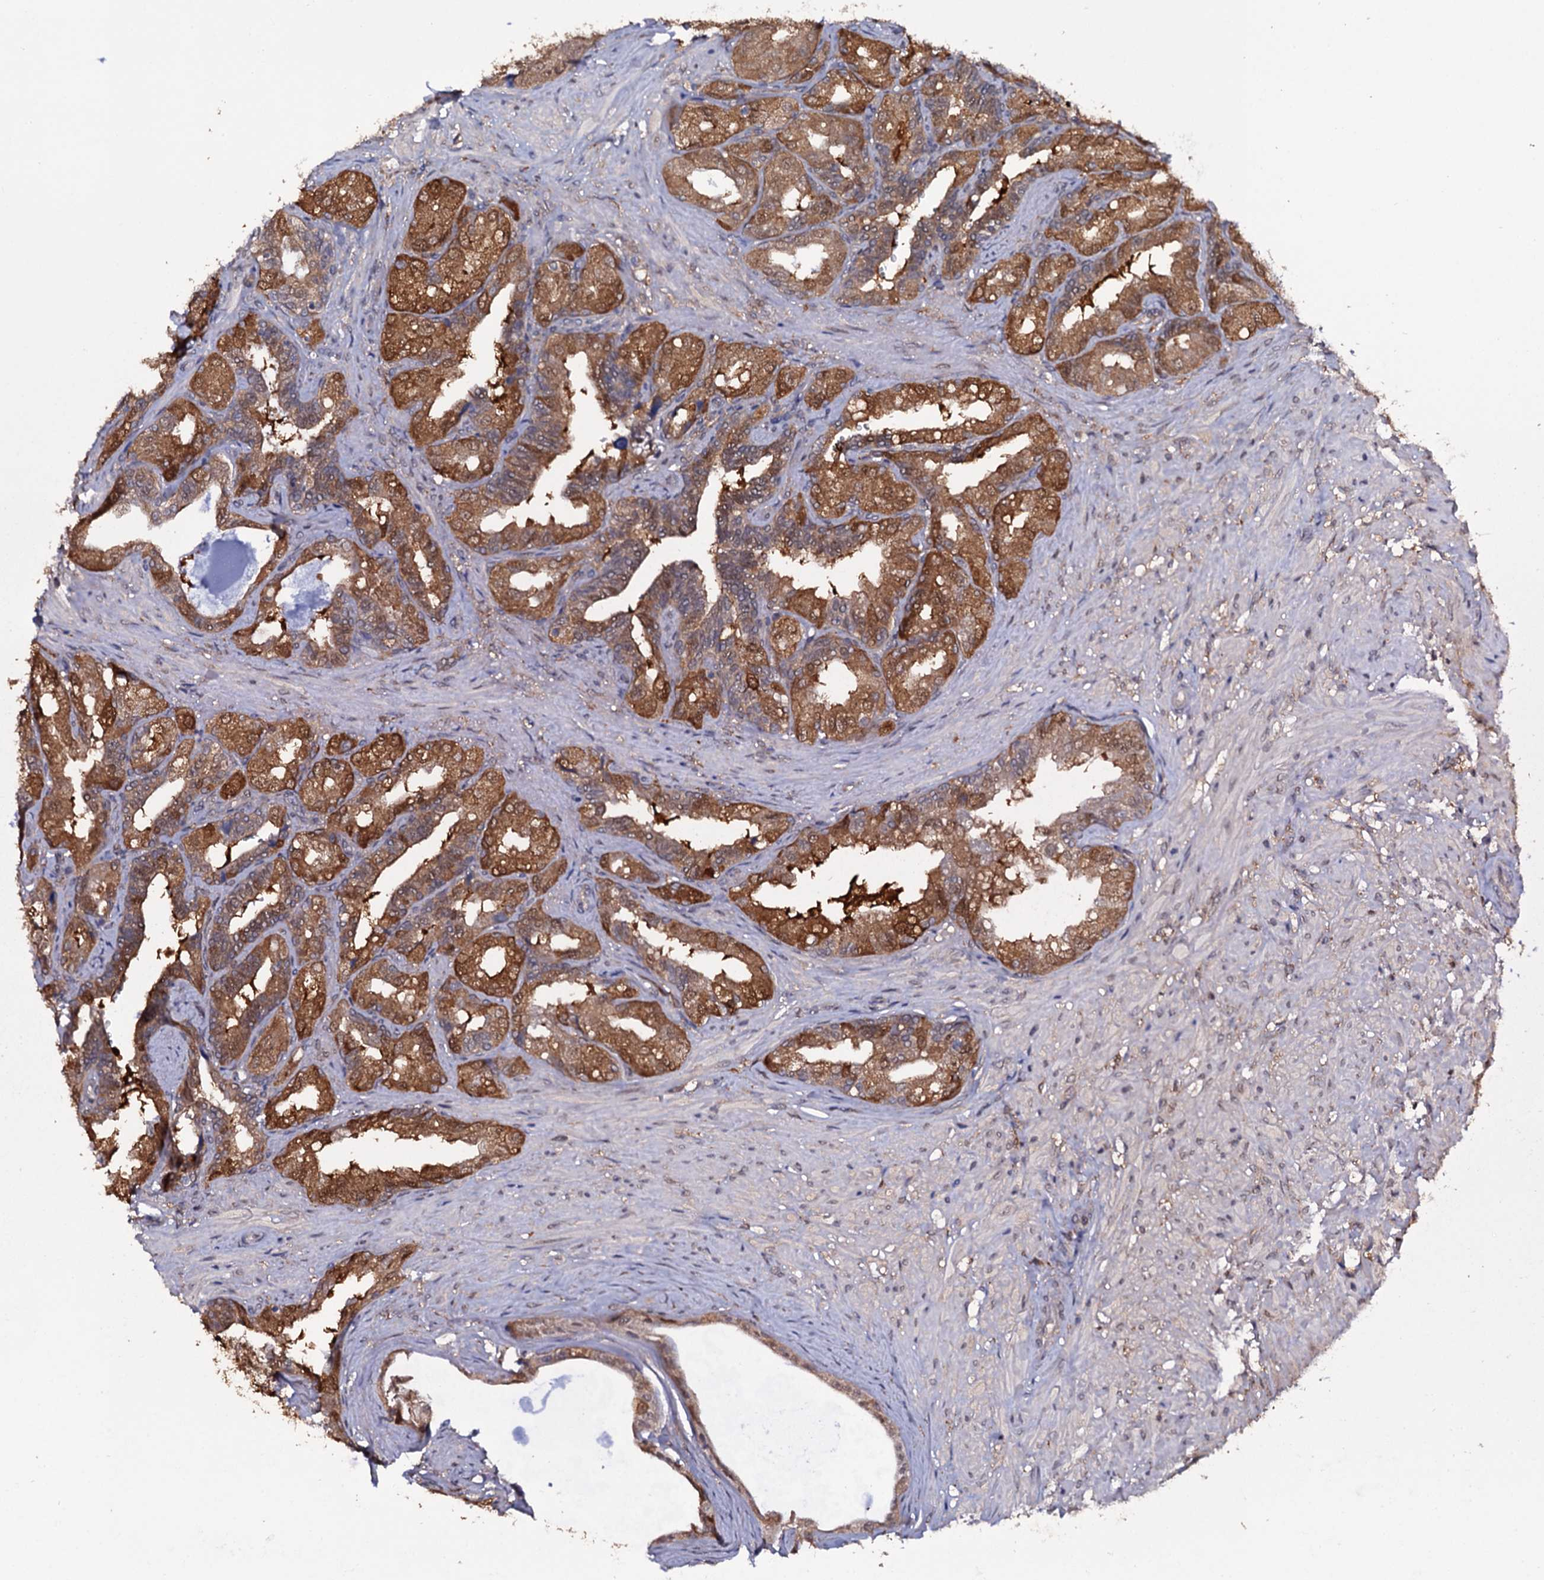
{"staining": {"intensity": "strong", "quantity": "25%-75%", "location": "cytoplasmic/membranous"}, "tissue": "seminal vesicle", "cell_type": "Glandular cells", "image_type": "normal", "snomed": [{"axis": "morphology", "description": "Normal tissue, NOS"}, {"axis": "topography", "description": "Seminal veicle"}, {"axis": "topography", "description": "Peripheral nerve tissue"}], "caption": "DAB immunohistochemical staining of normal human seminal vesicle demonstrates strong cytoplasmic/membranous protein staining in approximately 25%-75% of glandular cells. The staining was performed using DAB (3,3'-diaminobenzidine), with brown indicating positive protein expression. Nuclei are stained blue with hematoxylin.", "gene": "CRYL1", "patient": {"sex": "male", "age": 63}}